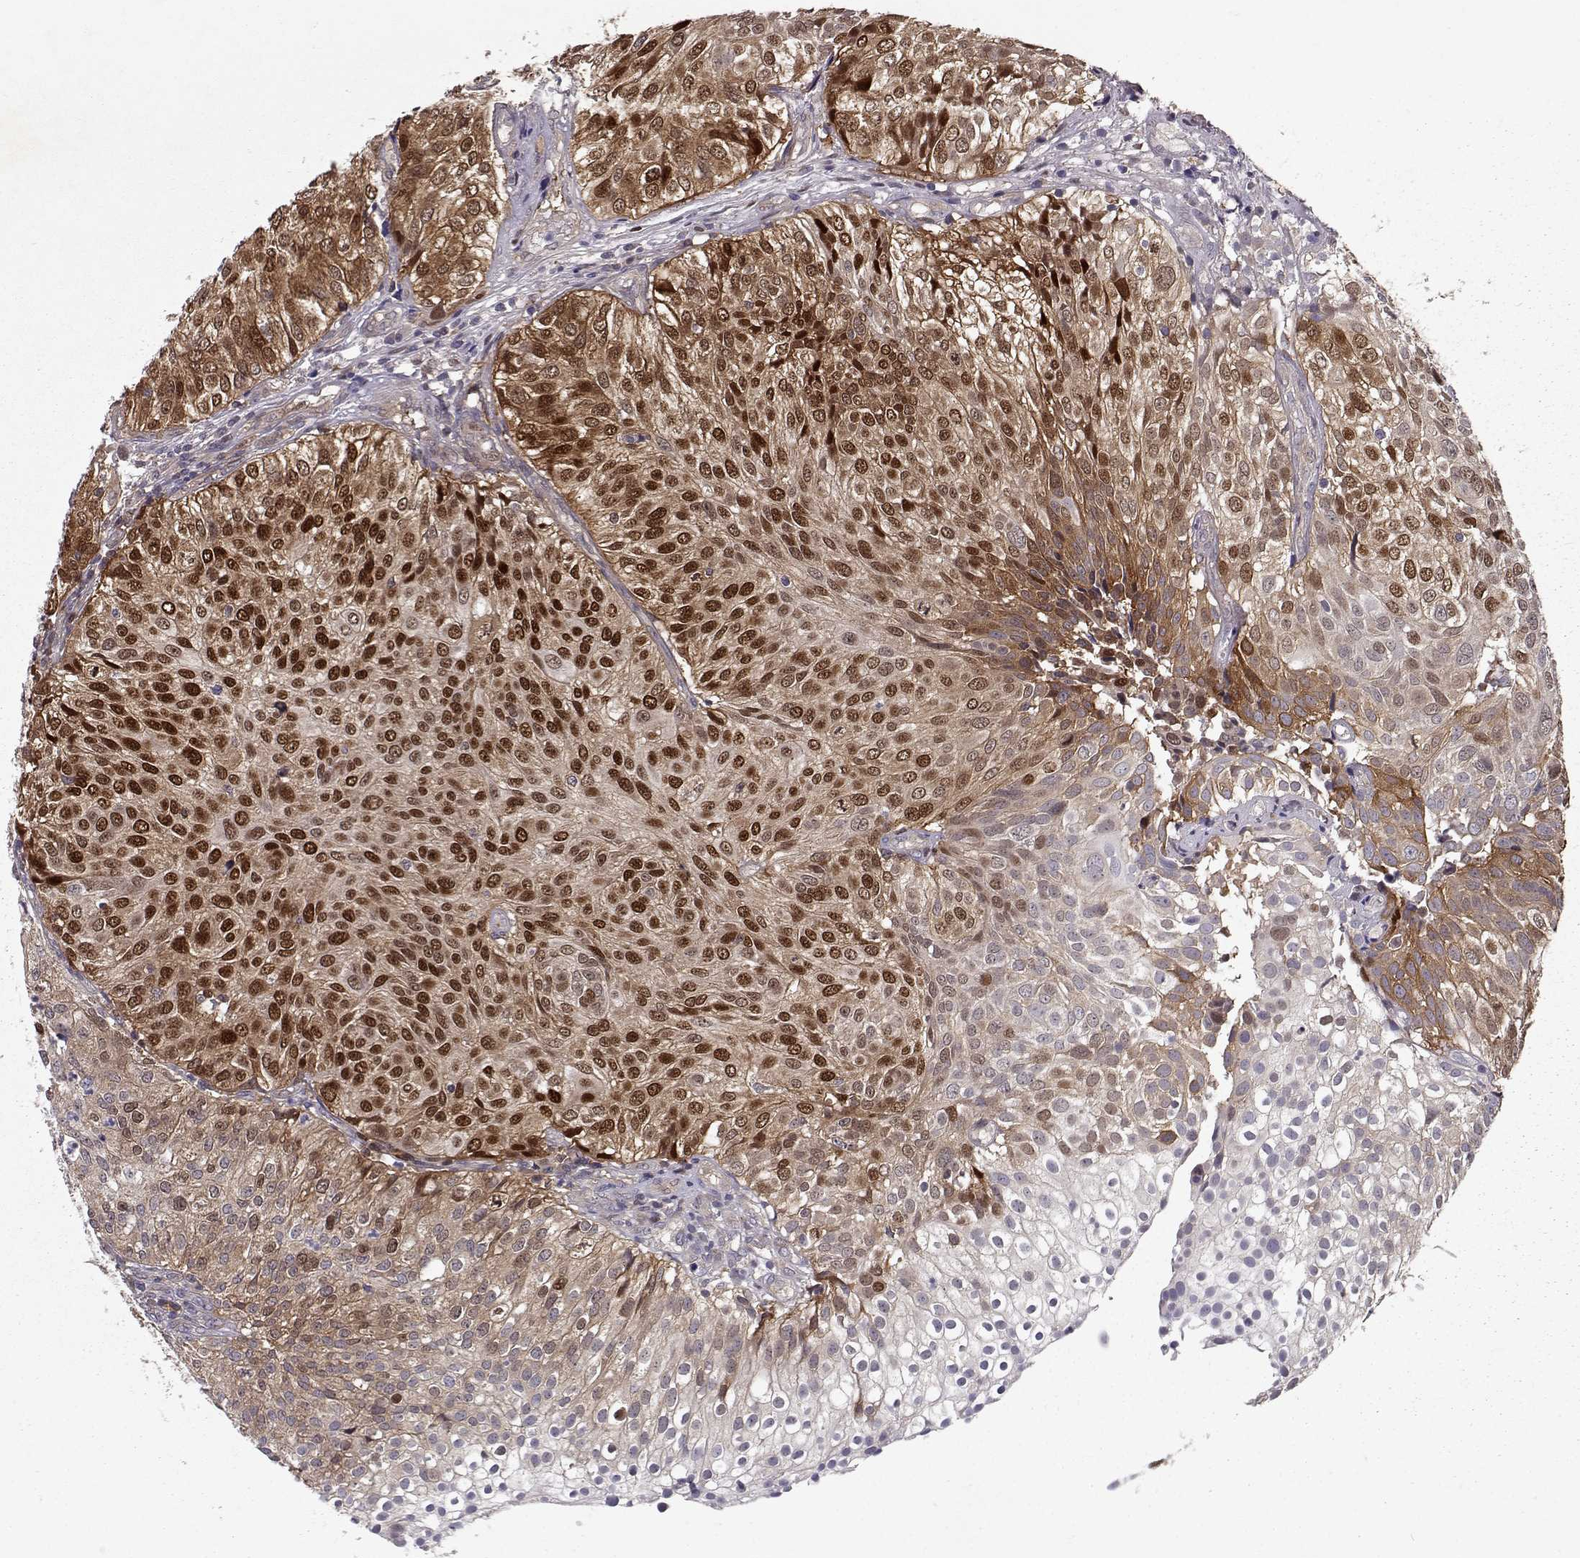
{"staining": {"intensity": "strong", "quantity": "25%-75%", "location": "cytoplasmic/membranous,nuclear"}, "tissue": "urothelial cancer", "cell_type": "Tumor cells", "image_type": "cancer", "snomed": [{"axis": "morphology", "description": "Urothelial carcinoma, High grade"}, {"axis": "topography", "description": "Urinary bladder"}], "caption": "There is high levels of strong cytoplasmic/membranous and nuclear expression in tumor cells of high-grade urothelial carcinoma, as demonstrated by immunohistochemical staining (brown color).", "gene": "RANBP1", "patient": {"sex": "female", "age": 79}}